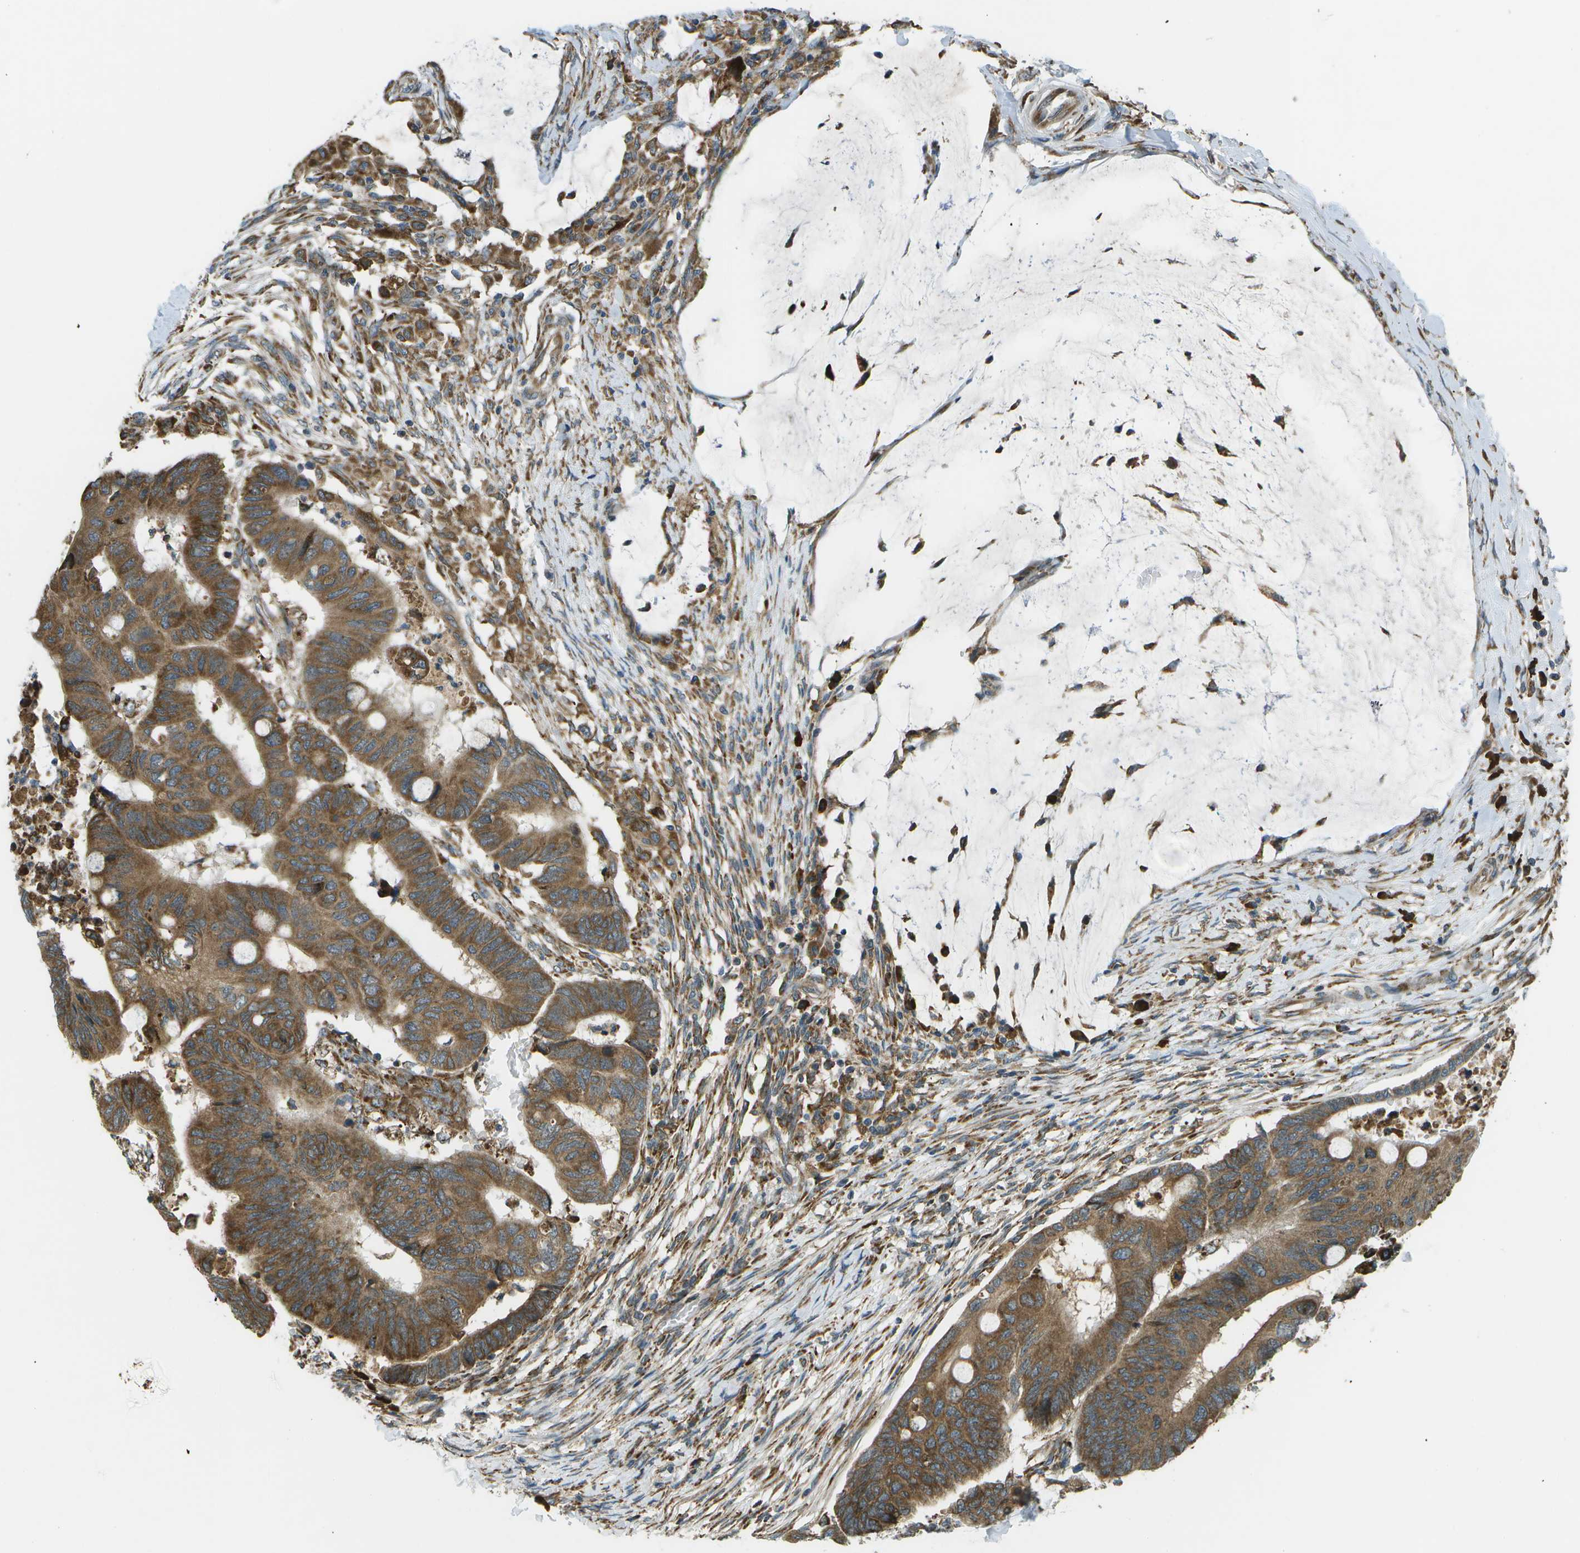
{"staining": {"intensity": "strong", "quantity": ">75%", "location": "cytoplasmic/membranous"}, "tissue": "colorectal cancer", "cell_type": "Tumor cells", "image_type": "cancer", "snomed": [{"axis": "morphology", "description": "Normal tissue, NOS"}, {"axis": "morphology", "description": "Adenocarcinoma, NOS"}, {"axis": "topography", "description": "Rectum"}, {"axis": "topography", "description": "Peripheral nerve tissue"}], "caption": "High-magnification brightfield microscopy of adenocarcinoma (colorectal) stained with DAB (3,3'-diaminobenzidine) (brown) and counterstained with hematoxylin (blue). tumor cells exhibit strong cytoplasmic/membranous positivity is identified in about>75% of cells.", "gene": "USP30", "patient": {"sex": "male", "age": 92}}